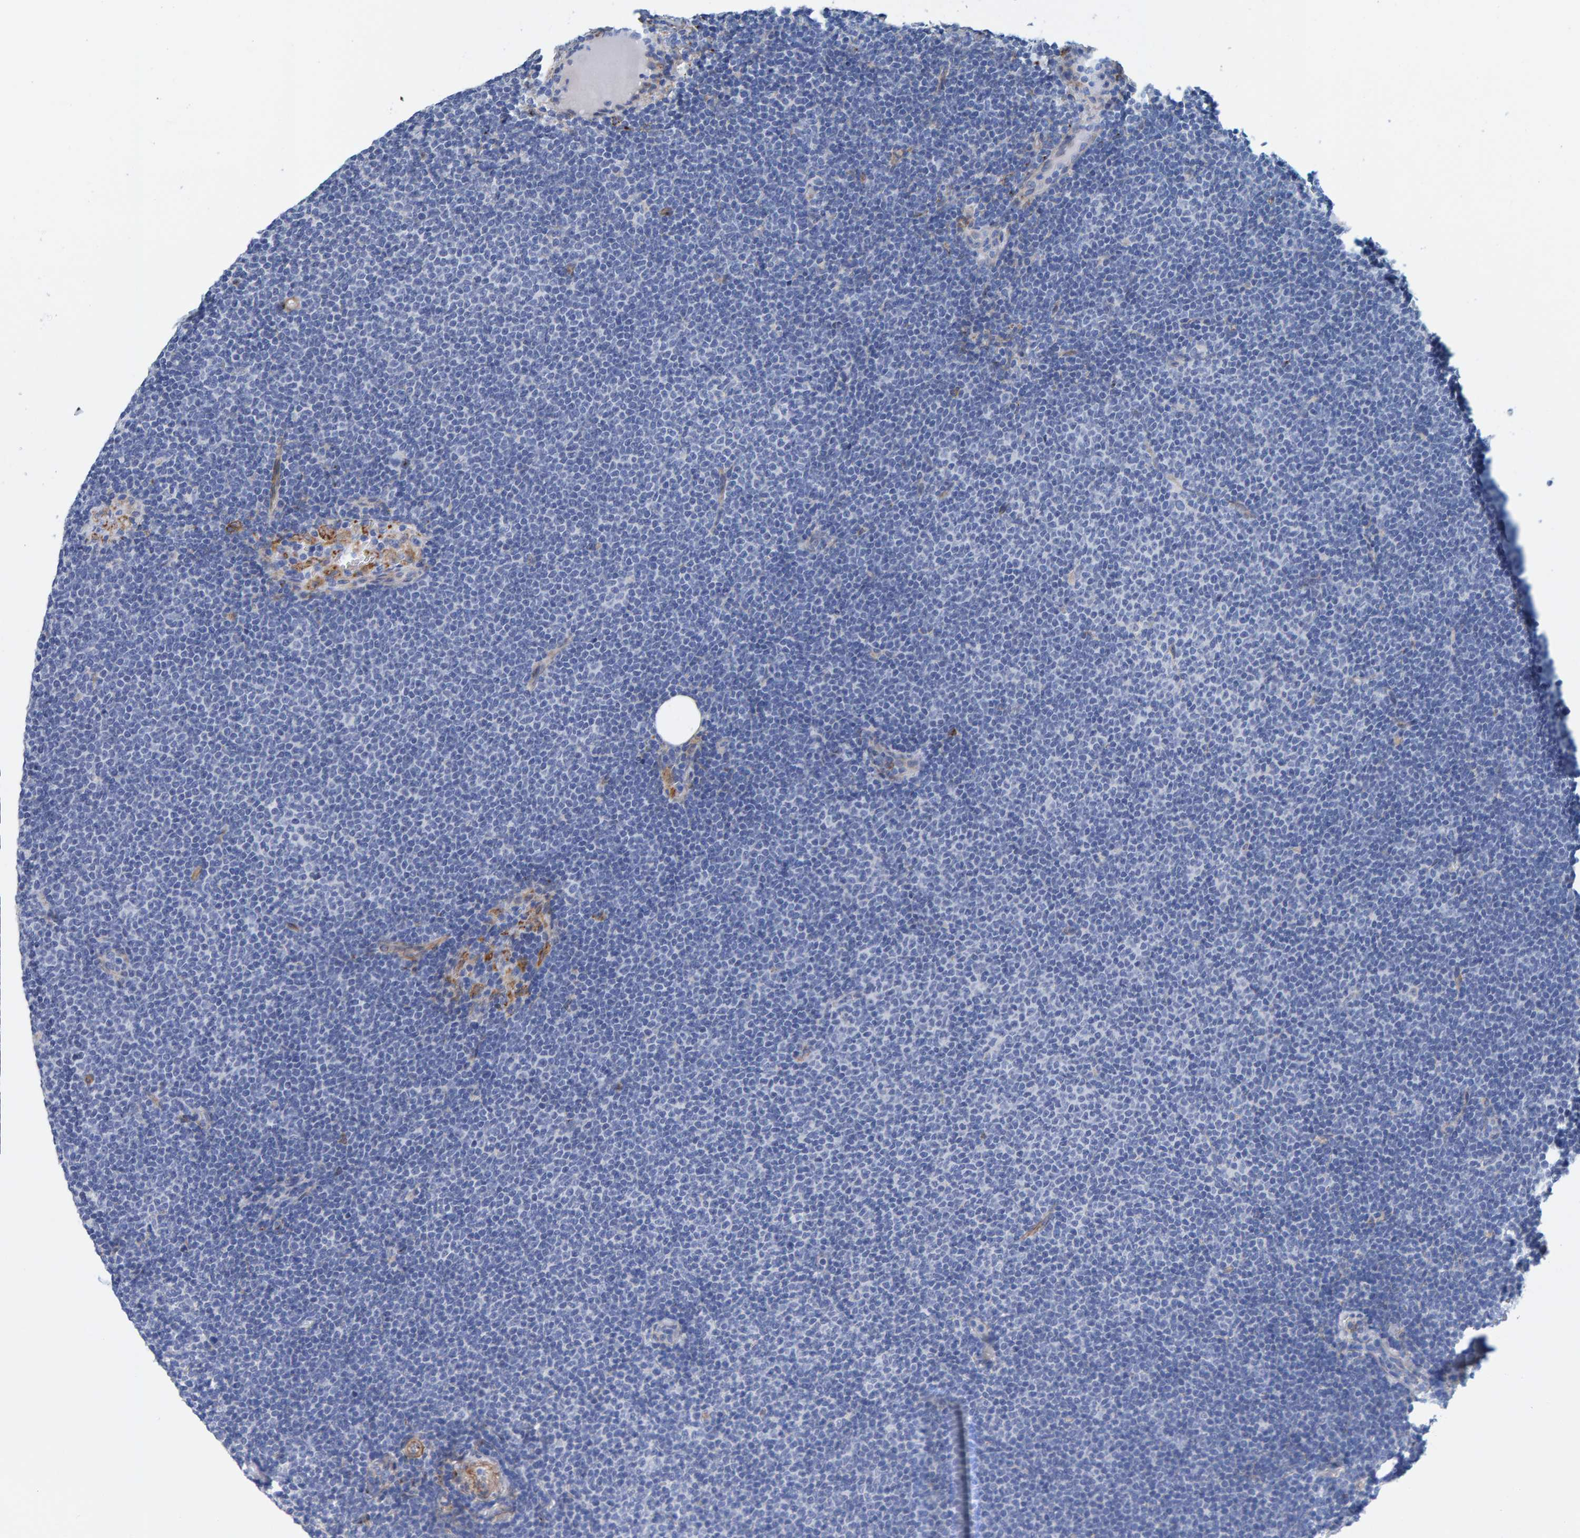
{"staining": {"intensity": "negative", "quantity": "none", "location": "none"}, "tissue": "lymphoma", "cell_type": "Tumor cells", "image_type": "cancer", "snomed": [{"axis": "morphology", "description": "Malignant lymphoma, non-Hodgkin's type, Low grade"}, {"axis": "topography", "description": "Lymph node"}], "caption": "Protein analysis of lymphoma displays no significant positivity in tumor cells.", "gene": "LRP1", "patient": {"sex": "female", "age": 53}}